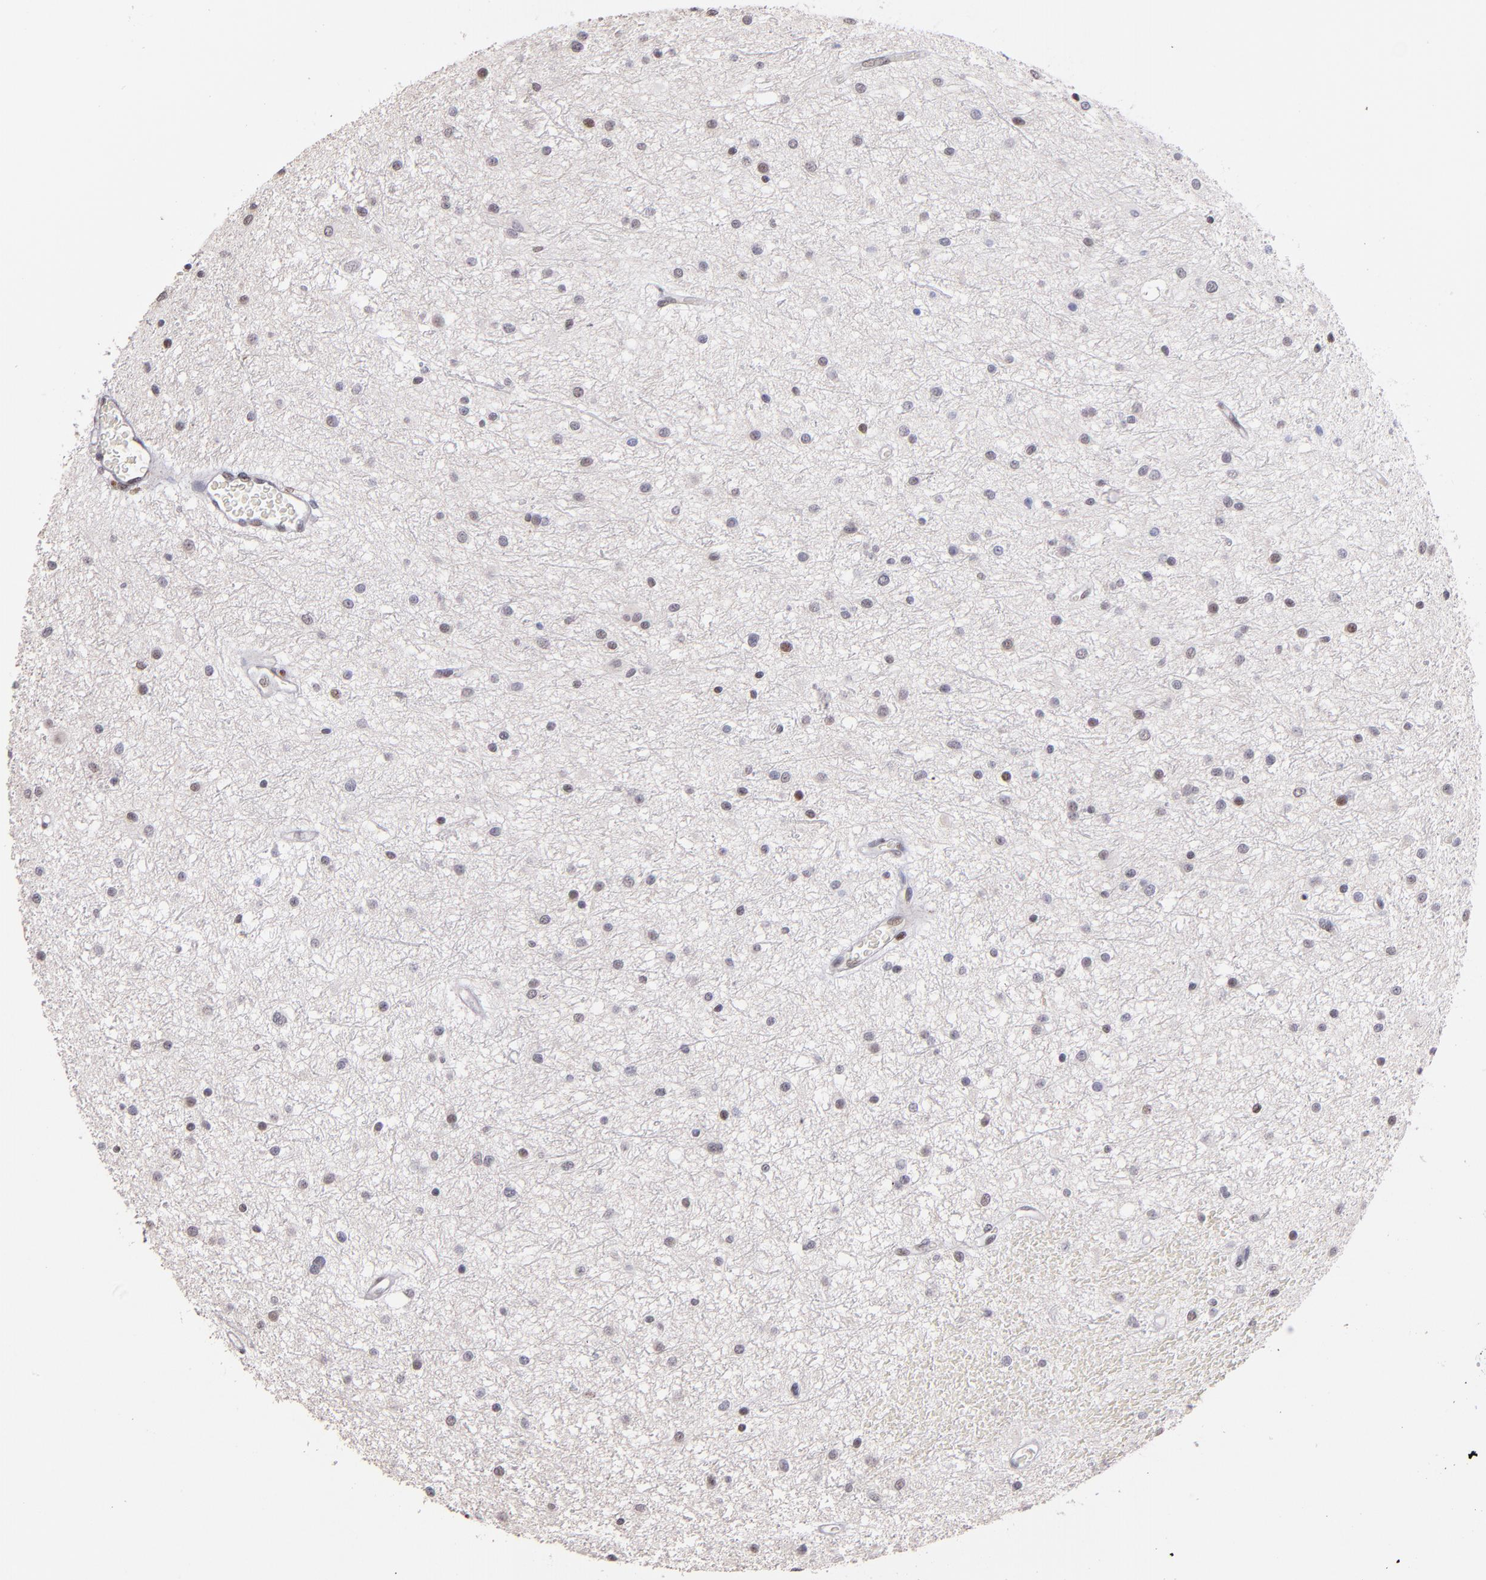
{"staining": {"intensity": "moderate", "quantity": "<25%", "location": "nuclear"}, "tissue": "glioma", "cell_type": "Tumor cells", "image_type": "cancer", "snomed": [{"axis": "morphology", "description": "Glioma, malignant, Low grade"}, {"axis": "topography", "description": "Brain"}], "caption": "A brown stain labels moderate nuclear staining of a protein in human malignant low-grade glioma tumor cells.", "gene": "POLA1", "patient": {"sex": "female", "age": 36}}